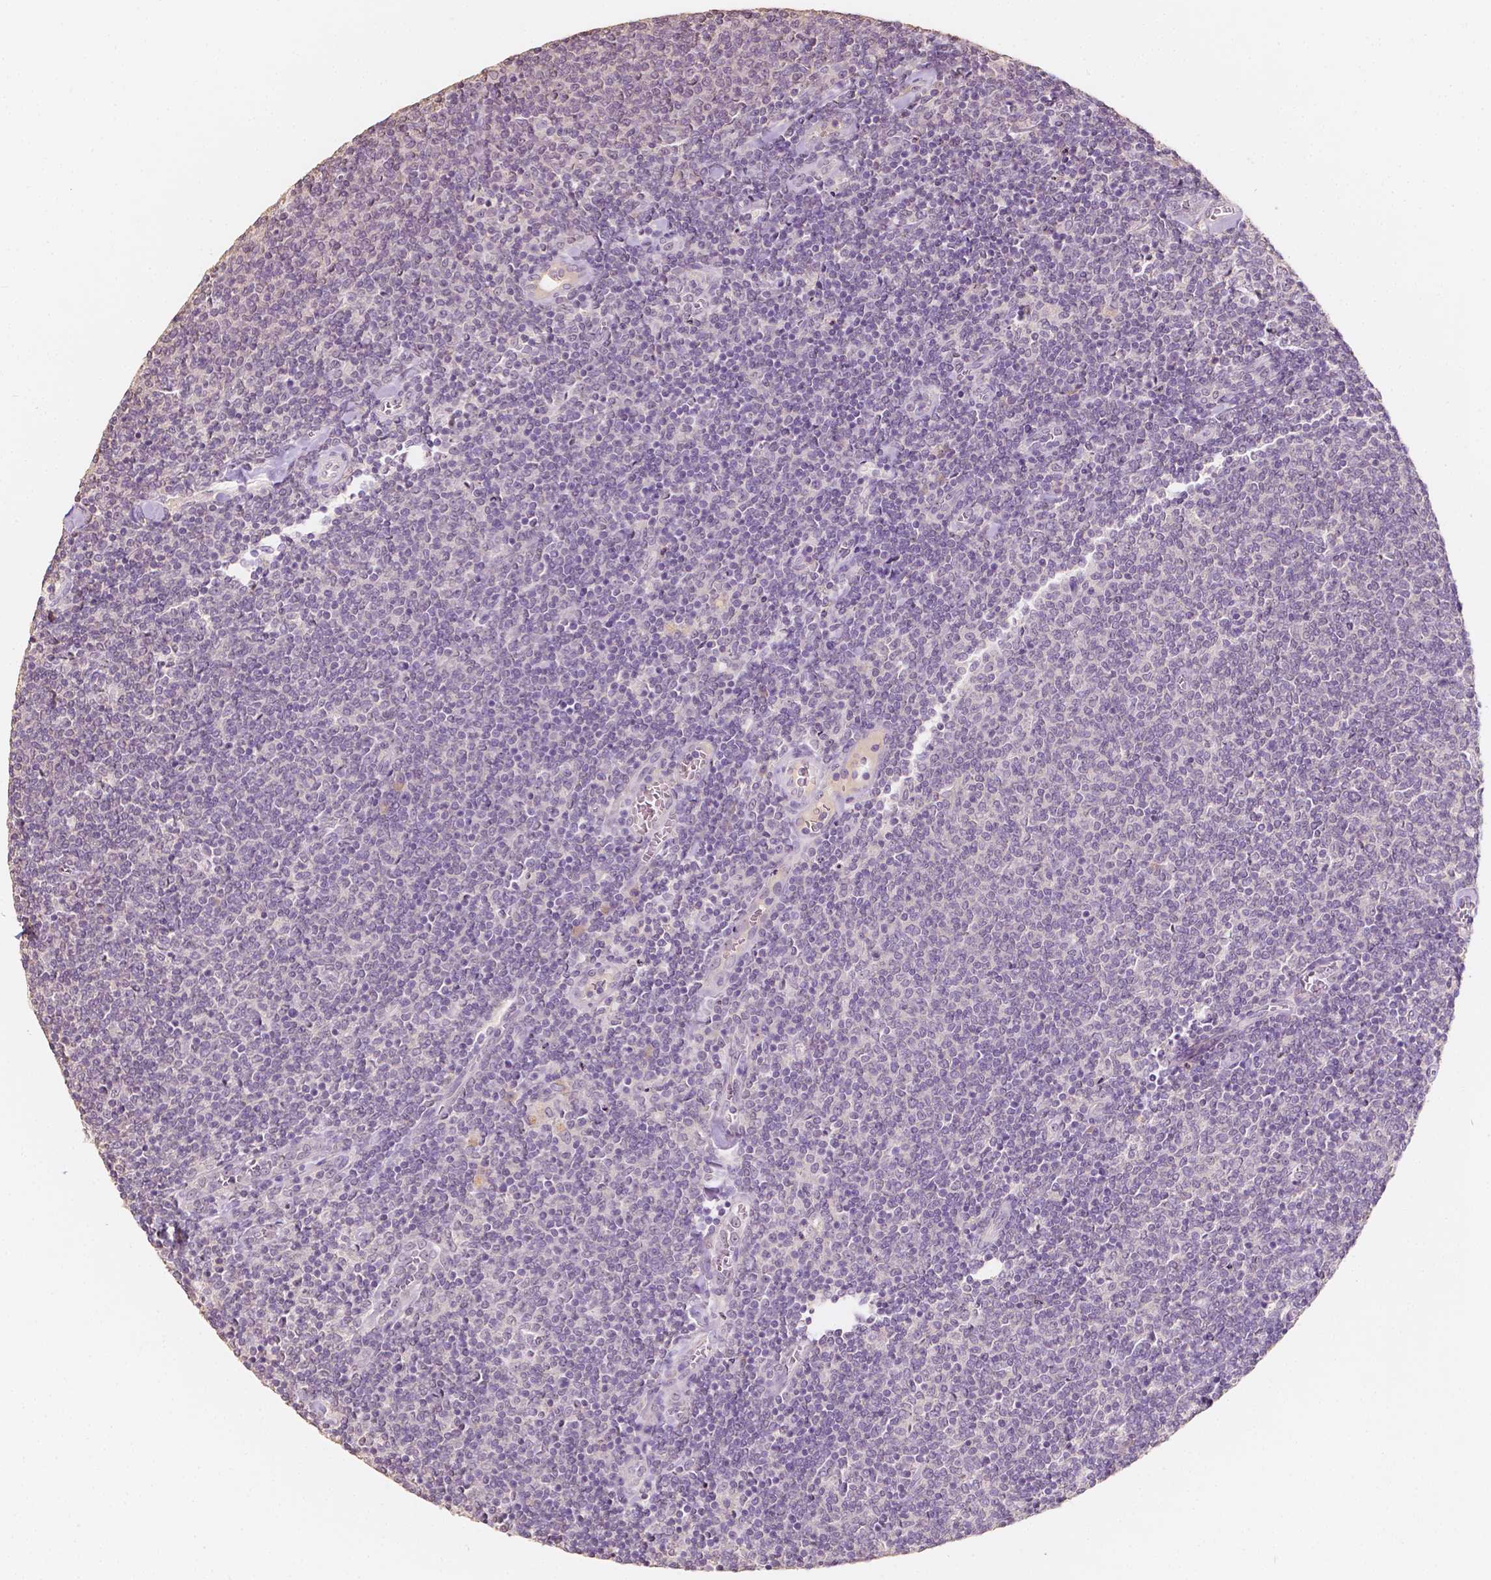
{"staining": {"intensity": "negative", "quantity": "none", "location": "none"}, "tissue": "lymphoma", "cell_type": "Tumor cells", "image_type": "cancer", "snomed": [{"axis": "morphology", "description": "Malignant lymphoma, non-Hodgkin's type, Low grade"}, {"axis": "topography", "description": "Lymph node"}], "caption": "Low-grade malignant lymphoma, non-Hodgkin's type was stained to show a protein in brown. There is no significant expression in tumor cells. (Immunohistochemistry, brightfield microscopy, high magnification).", "gene": "SOX15", "patient": {"sex": "male", "age": 52}}